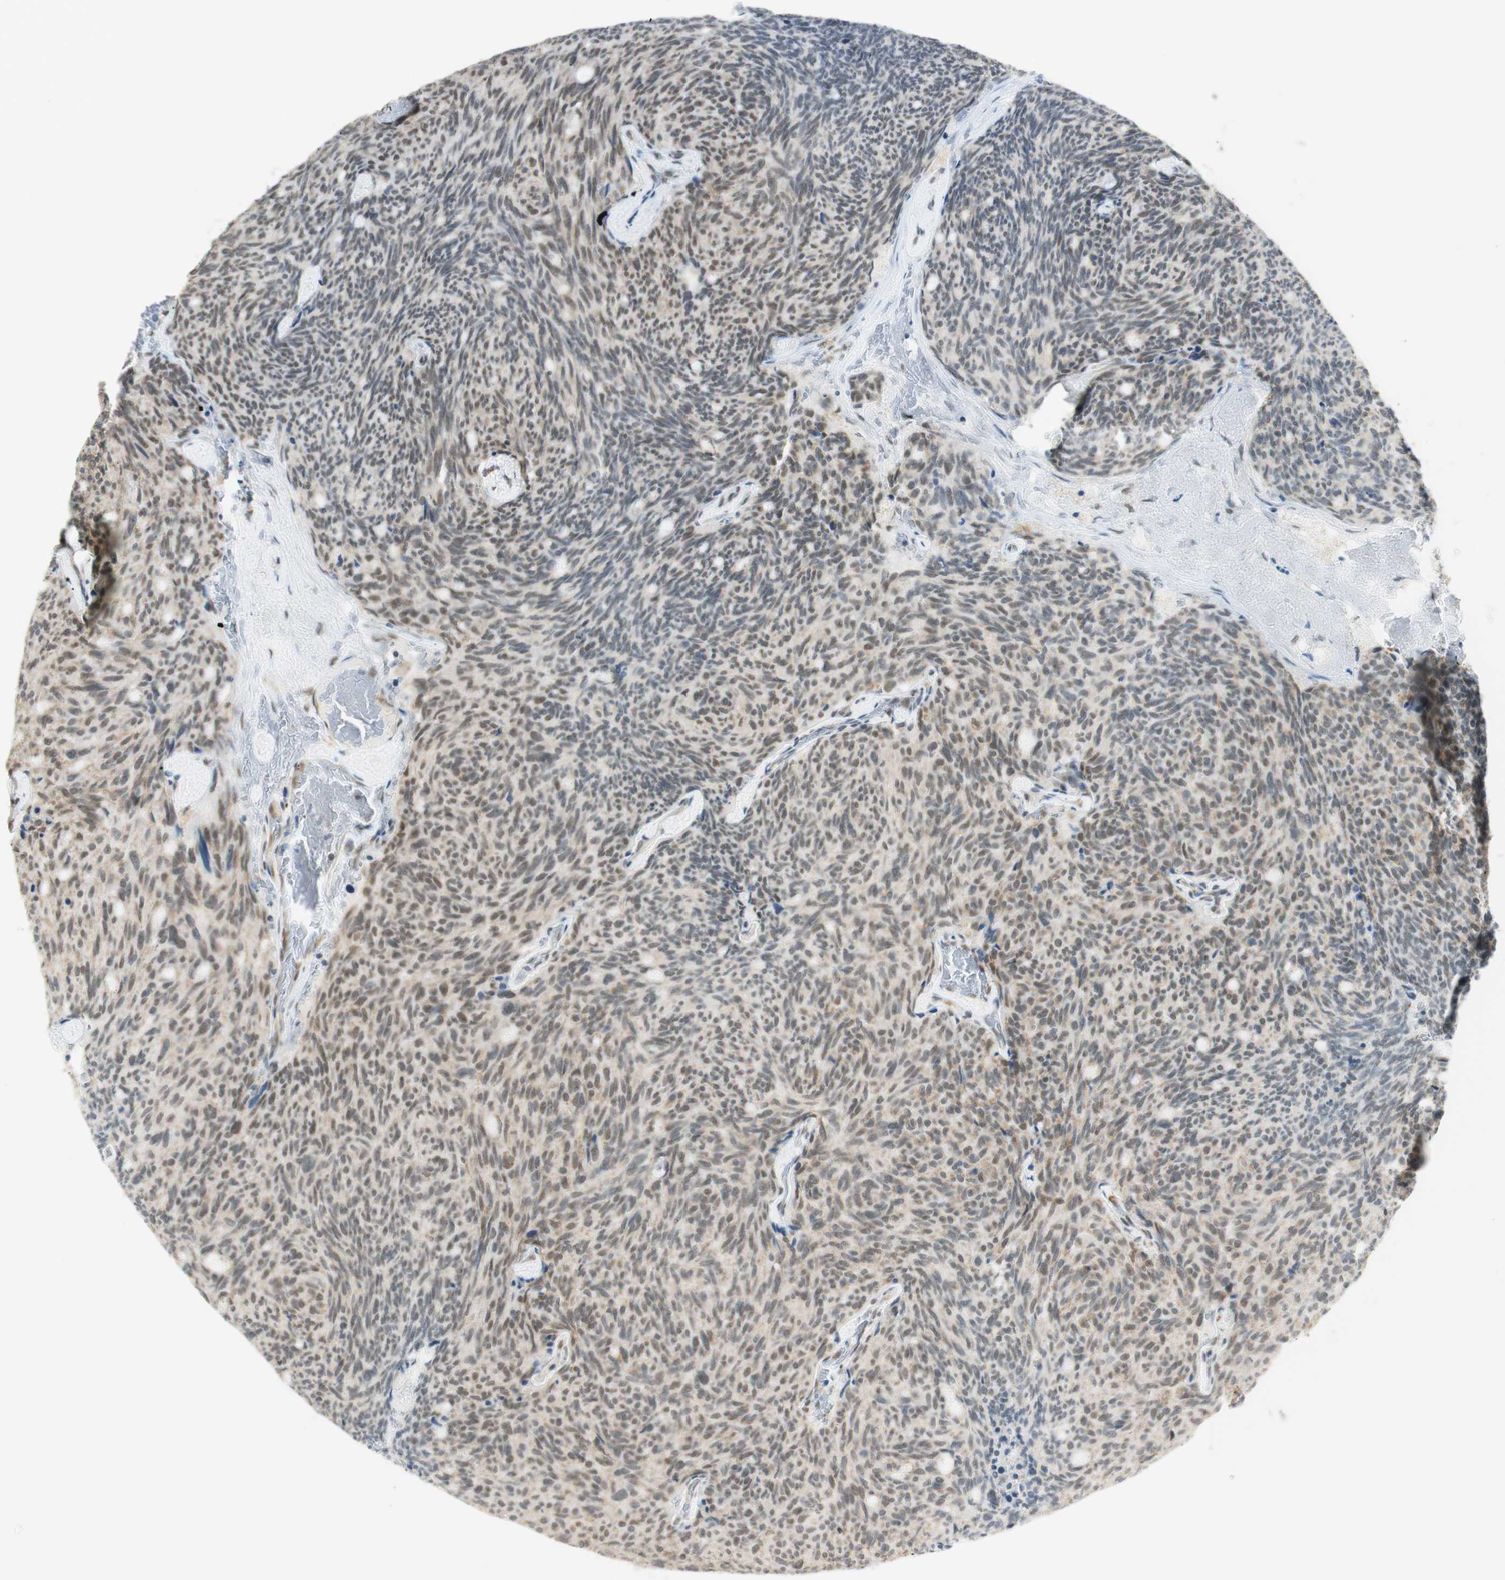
{"staining": {"intensity": "weak", "quantity": "25%-75%", "location": "nuclear"}, "tissue": "carcinoid", "cell_type": "Tumor cells", "image_type": "cancer", "snomed": [{"axis": "morphology", "description": "Carcinoid, malignant, NOS"}, {"axis": "topography", "description": "Pancreas"}], "caption": "Carcinoid tissue reveals weak nuclear staining in approximately 25%-75% of tumor cells Immunohistochemistry (ihc) stains the protein of interest in brown and the nuclei are stained blue.", "gene": "ZNF782", "patient": {"sex": "female", "age": 54}}